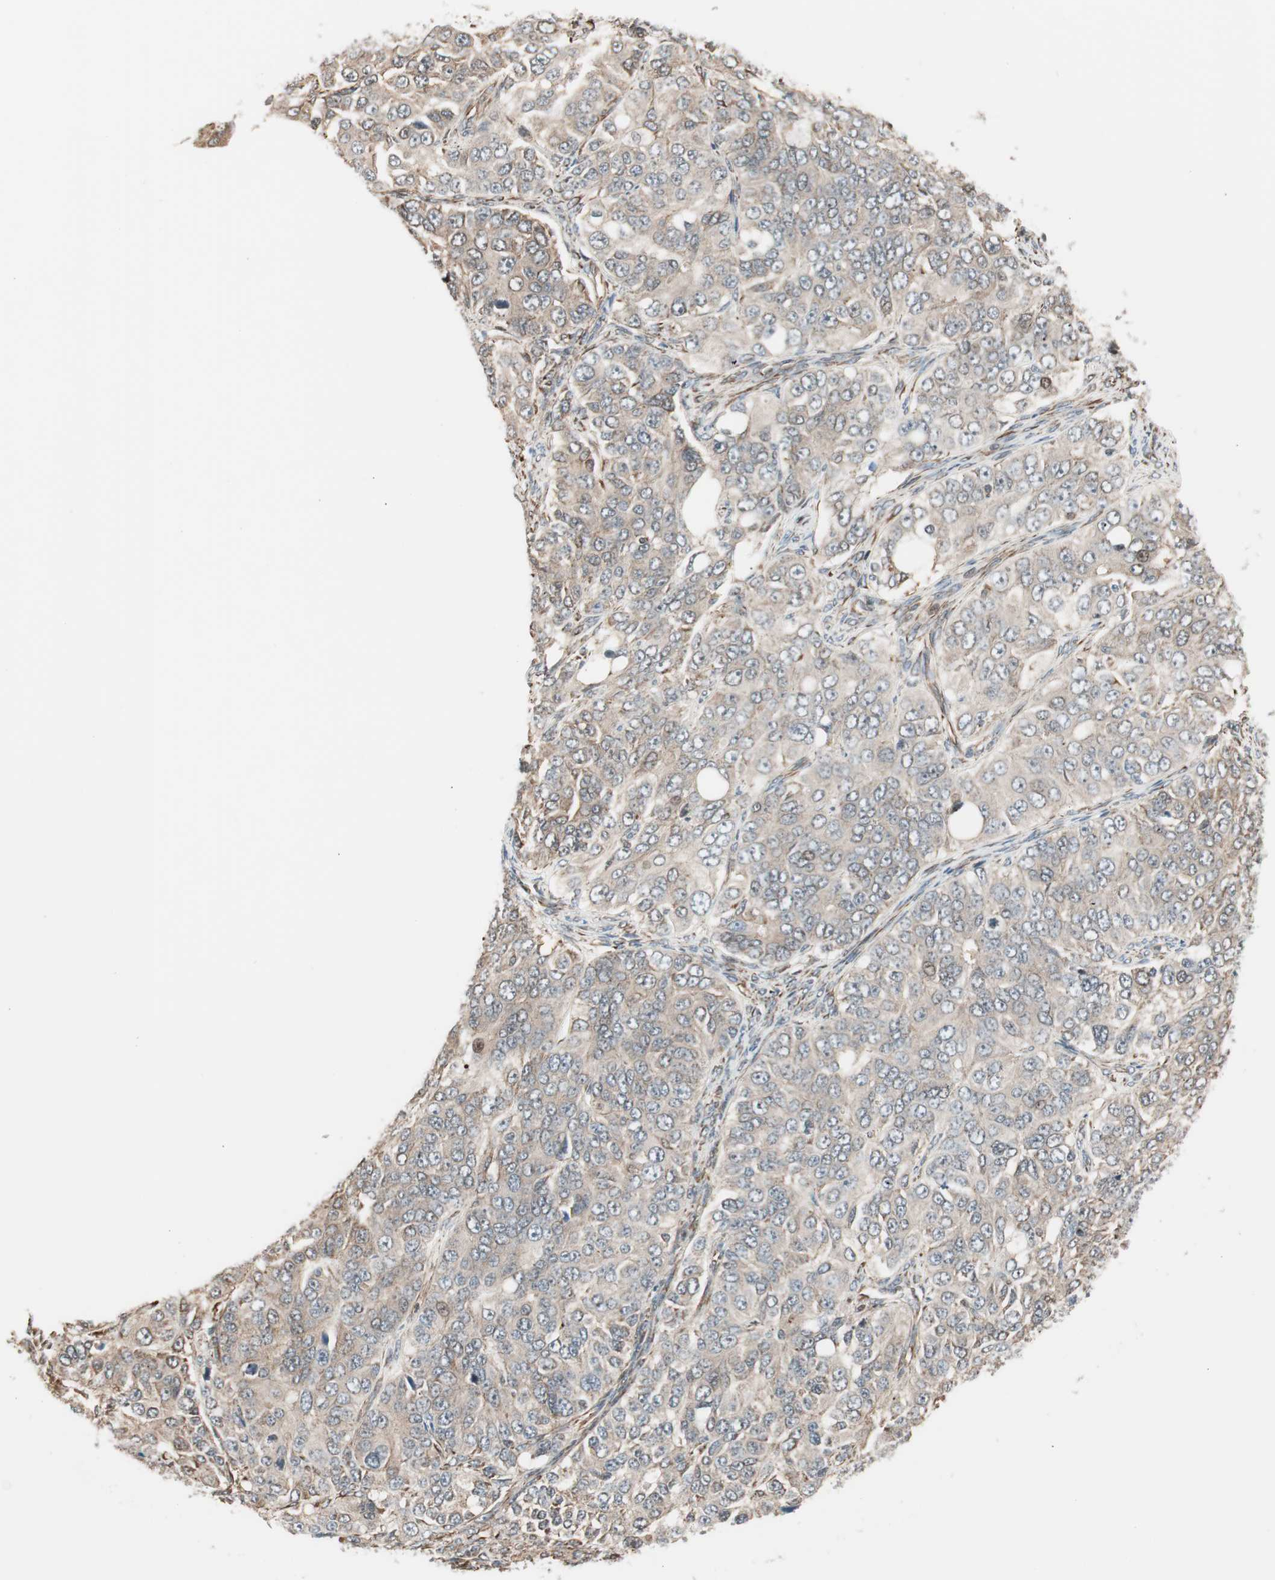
{"staining": {"intensity": "weak", "quantity": ">75%", "location": "cytoplasmic/membranous"}, "tissue": "ovarian cancer", "cell_type": "Tumor cells", "image_type": "cancer", "snomed": [{"axis": "morphology", "description": "Carcinoma, endometroid"}, {"axis": "topography", "description": "Ovary"}], "caption": "The image exhibits a brown stain indicating the presence of a protein in the cytoplasmic/membranous of tumor cells in ovarian cancer.", "gene": "MAD2L2", "patient": {"sex": "female", "age": 51}}